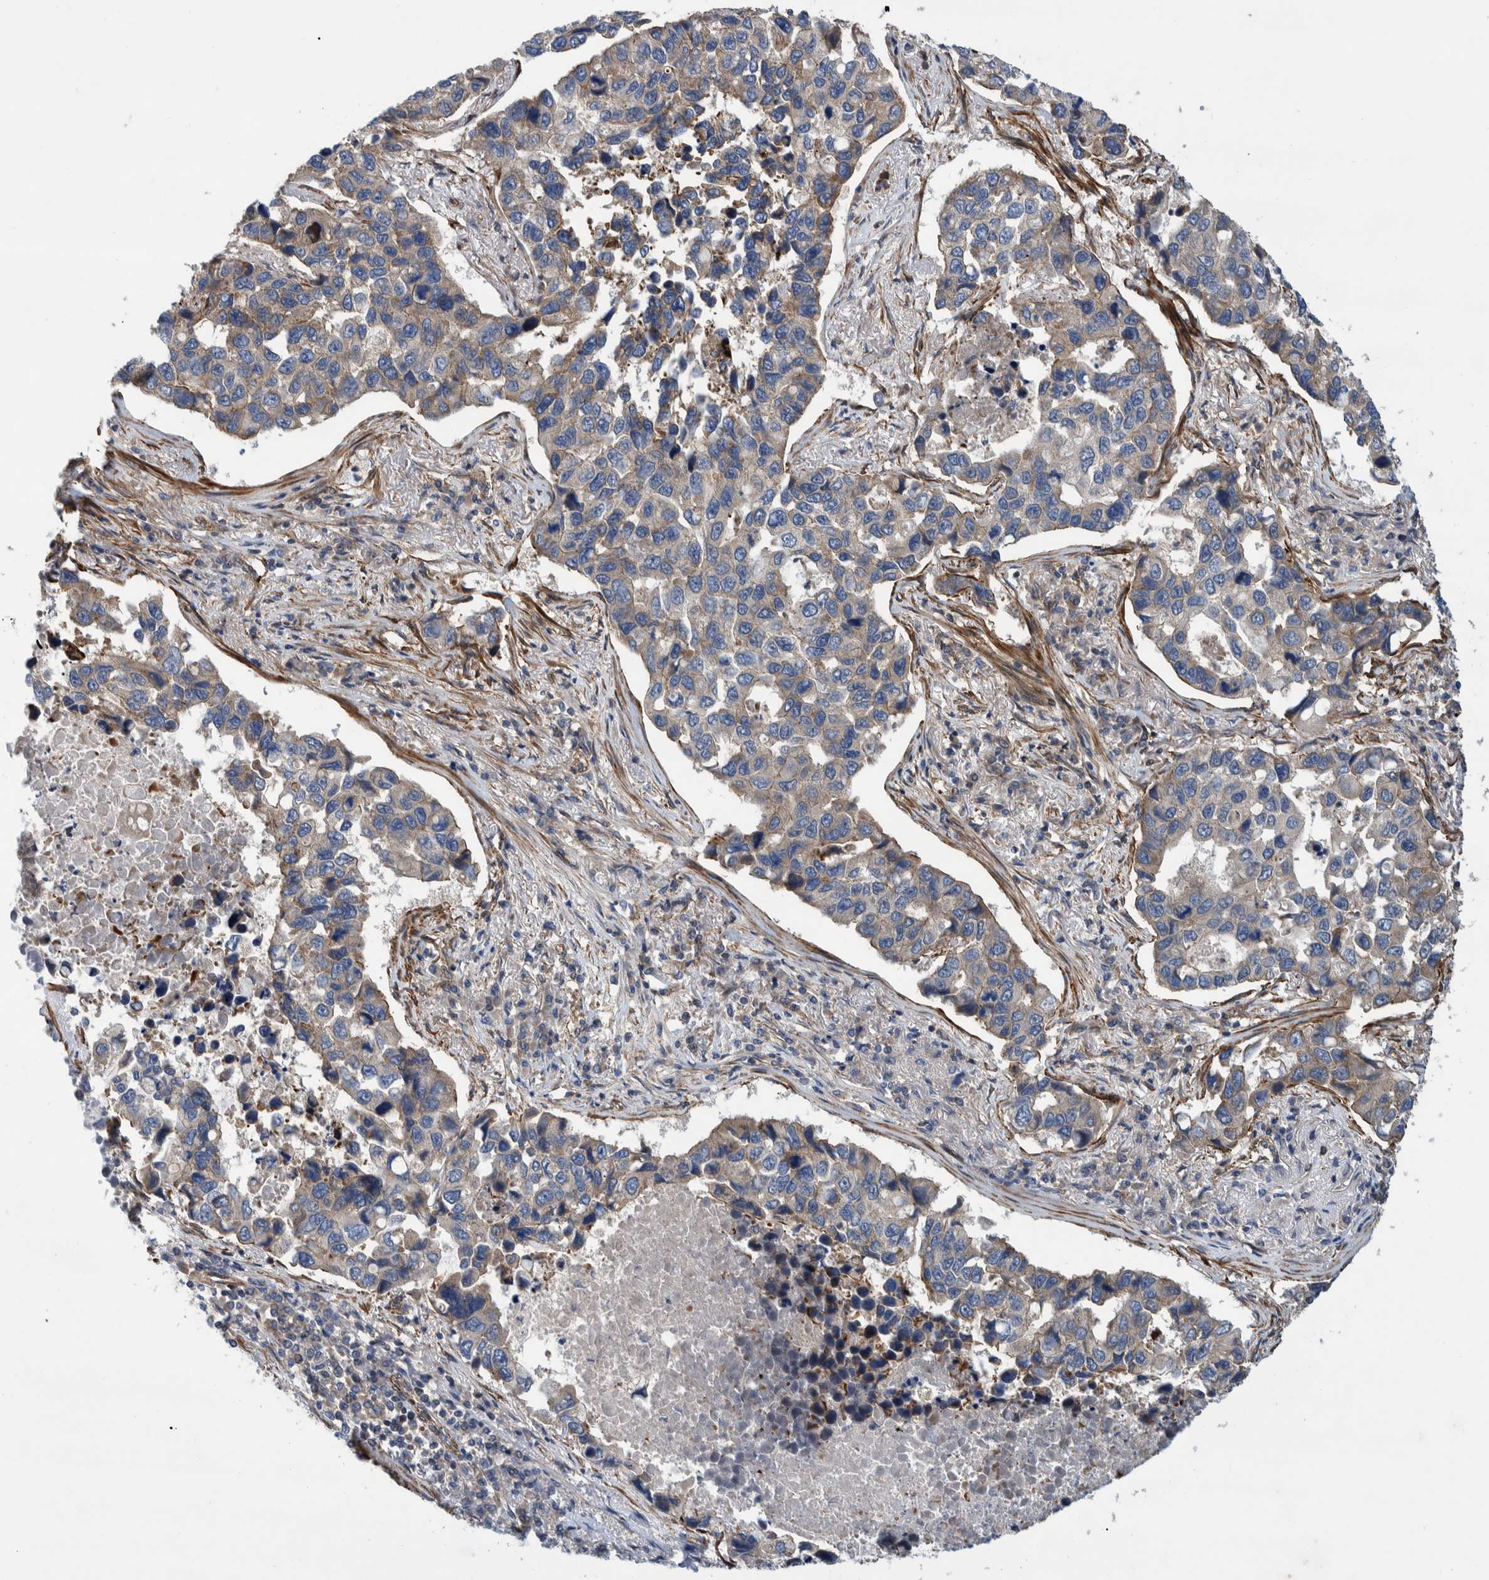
{"staining": {"intensity": "weak", "quantity": "25%-75%", "location": "cytoplasmic/membranous"}, "tissue": "lung cancer", "cell_type": "Tumor cells", "image_type": "cancer", "snomed": [{"axis": "morphology", "description": "Adenocarcinoma, NOS"}, {"axis": "topography", "description": "Lung"}], "caption": "Protein expression analysis of human lung cancer (adenocarcinoma) reveals weak cytoplasmic/membranous positivity in approximately 25%-75% of tumor cells. Nuclei are stained in blue.", "gene": "GRPEL2", "patient": {"sex": "male", "age": 64}}